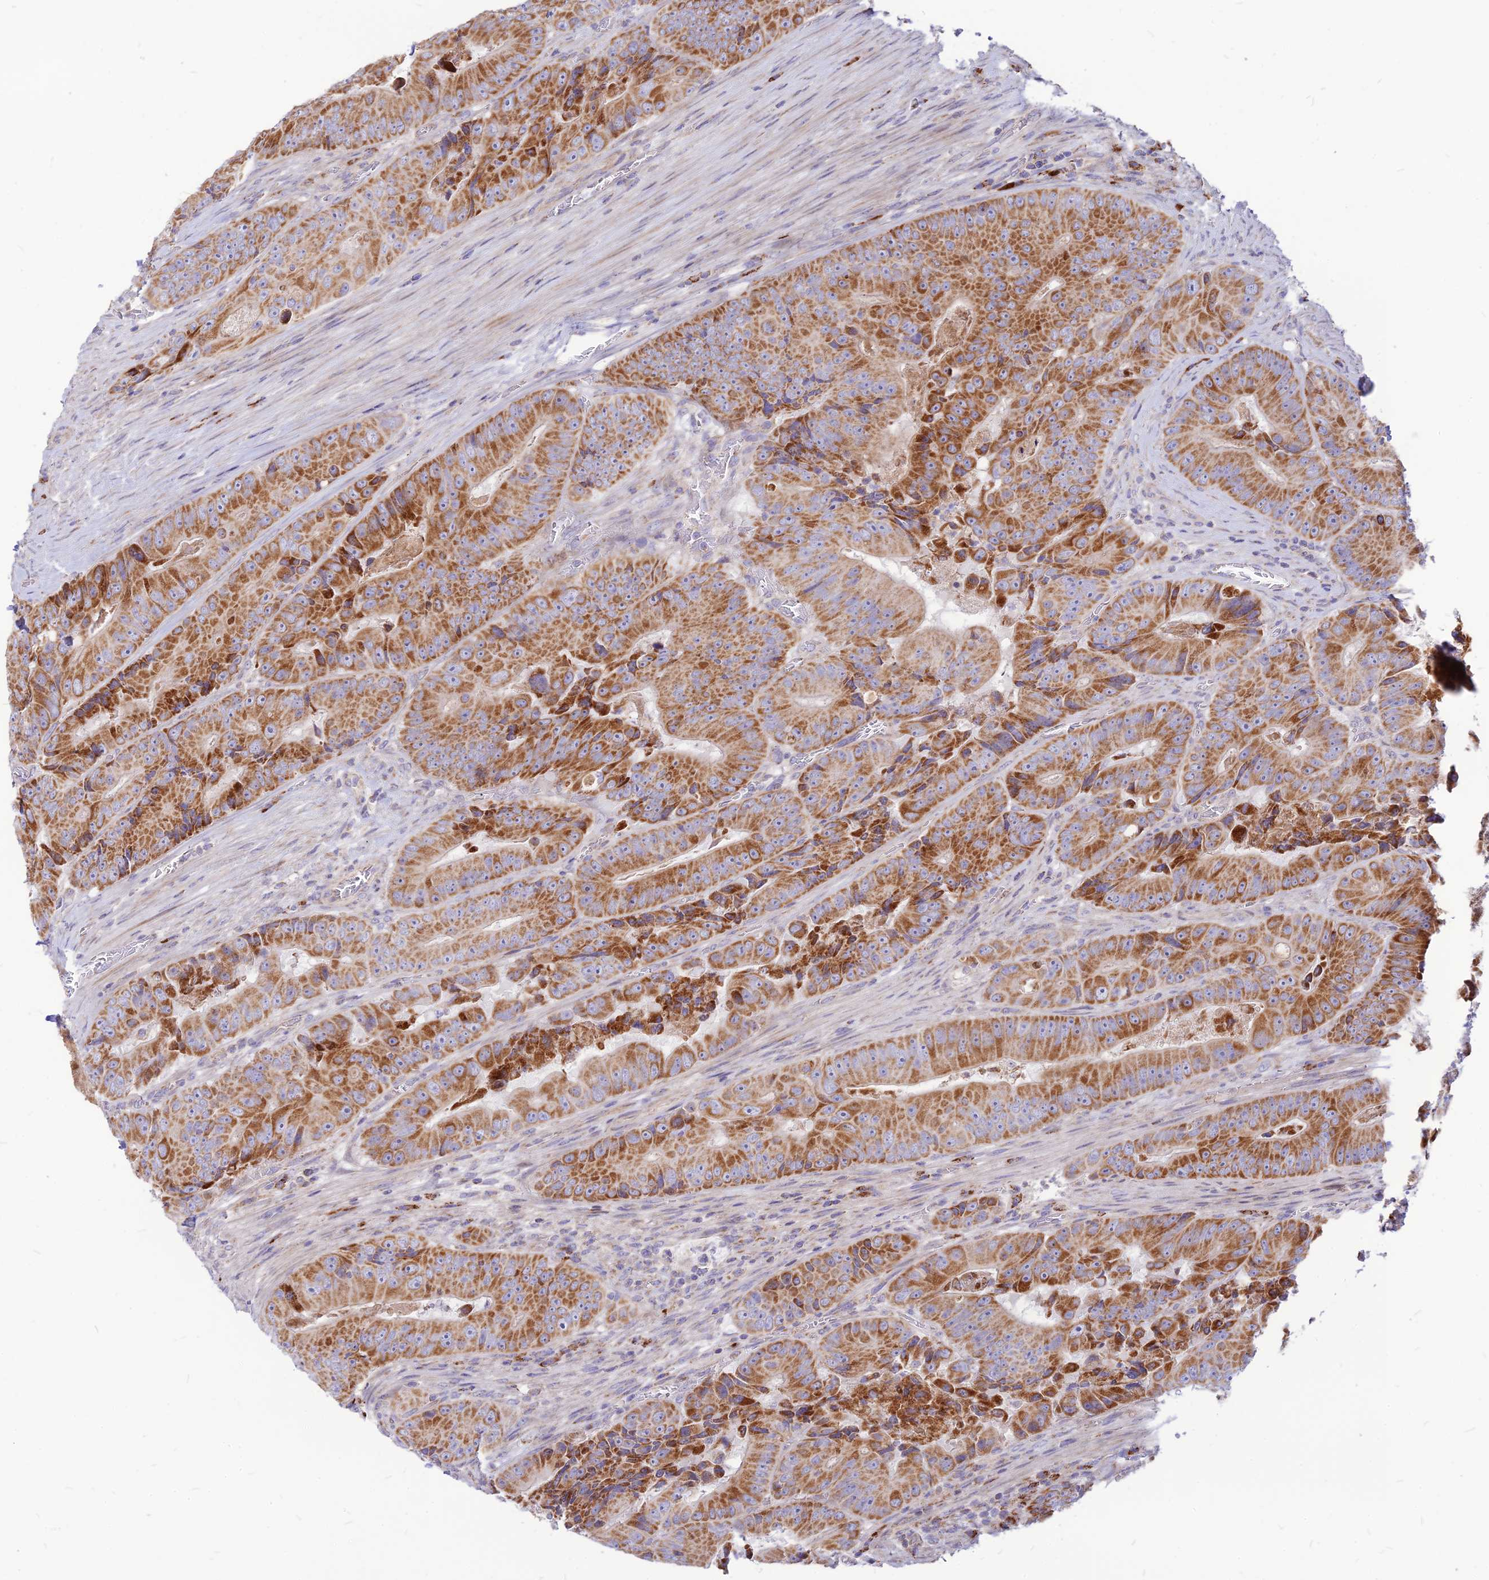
{"staining": {"intensity": "moderate", "quantity": ">75%", "location": "cytoplasmic/membranous"}, "tissue": "colorectal cancer", "cell_type": "Tumor cells", "image_type": "cancer", "snomed": [{"axis": "morphology", "description": "Adenocarcinoma, NOS"}, {"axis": "topography", "description": "Colon"}], "caption": "Adenocarcinoma (colorectal) stained for a protein (brown) shows moderate cytoplasmic/membranous positive positivity in approximately >75% of tumor cells.", "gene": "ECI1", "patient": {"sex": "female", "age": 86}}